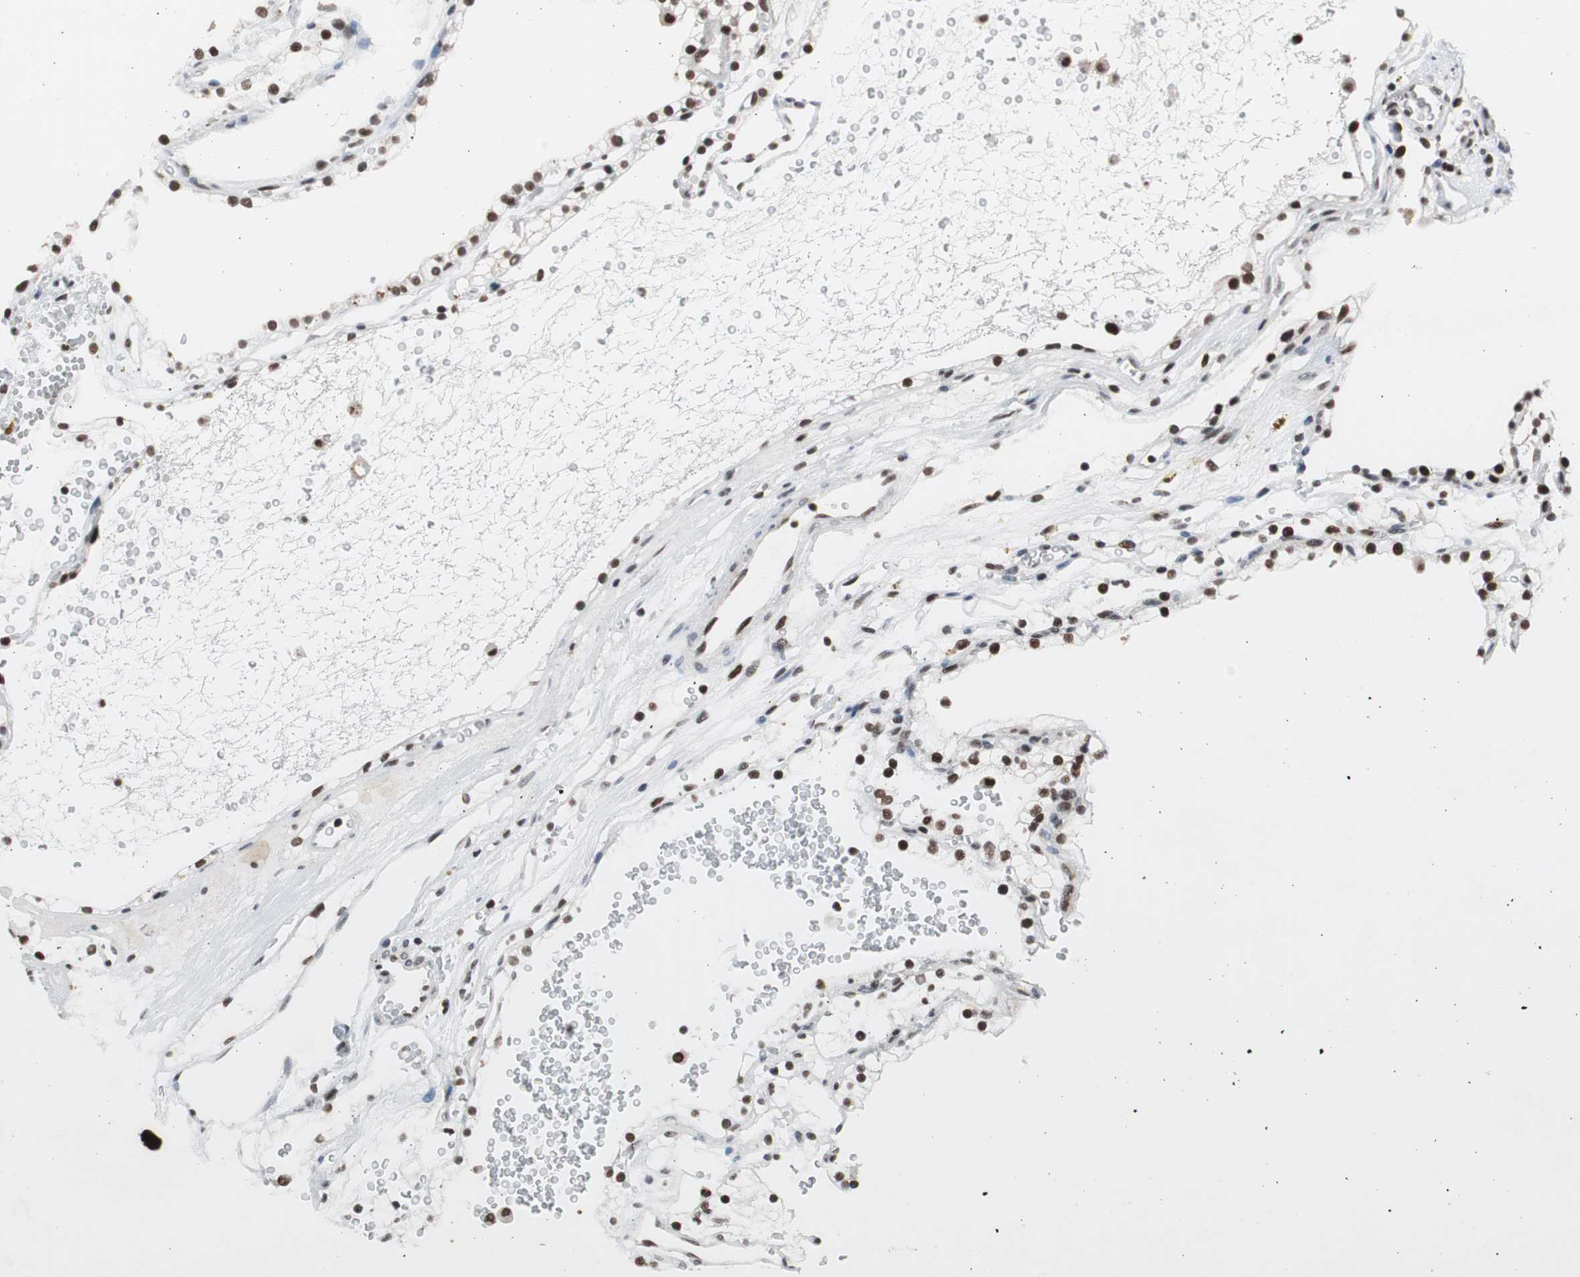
{"staining": {"intensity": "strong", "quantity": ">75%", "location": "nuclear"}, "tissue": "renal cancer", "cell_type": "Tumor cells", "image_type": "cancer", "snomed": [{"axis": "morphology", "description": "Adenocarcinoma, NOS"}, {"axis": "topography", "description": "Kidney"}], "caption": "High-power microscopy captured an immunohistochemistry histopathology image of renal adenocarcinoma, revealing strong nuclear positivity in approximately >75% of tumor cells.", "gene": "RPA1", "patient": {"sex": "female", "age": 41}}